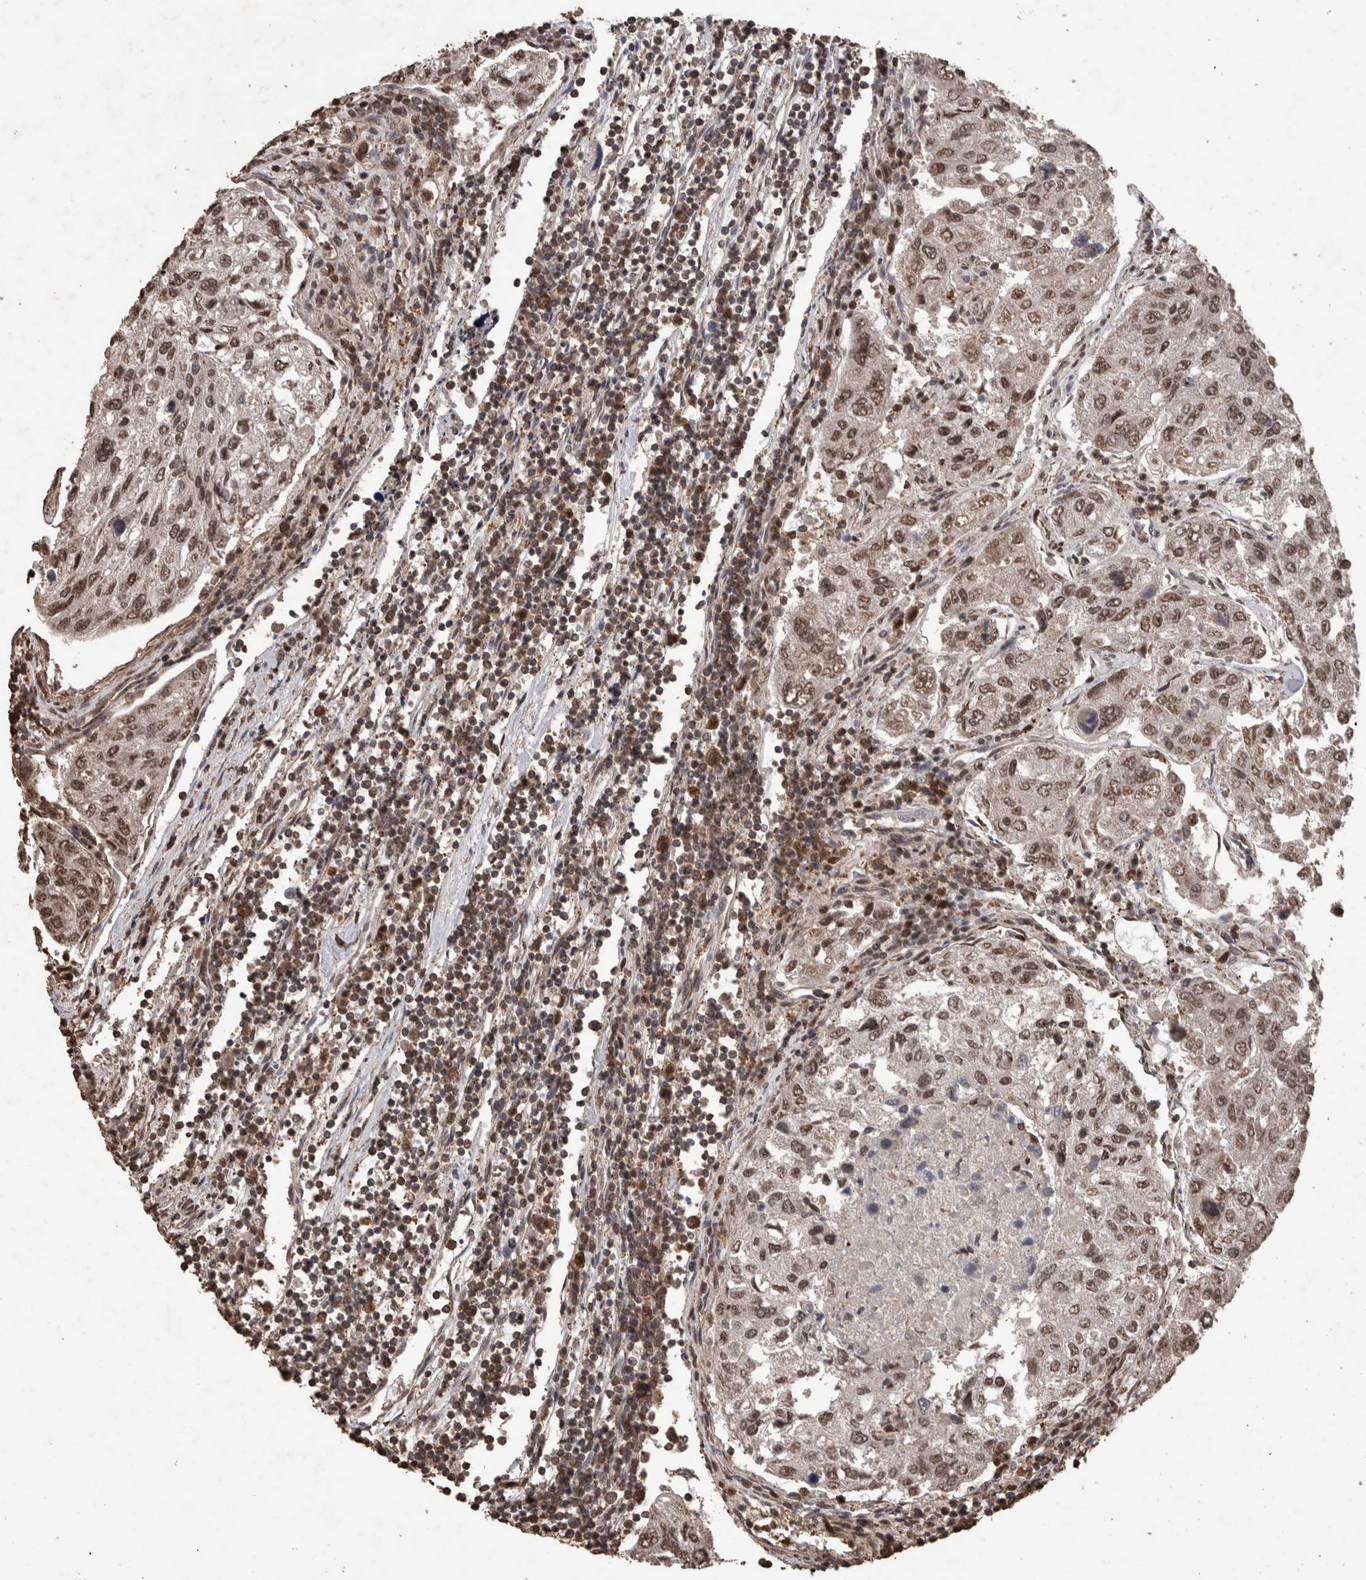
{"staining": {"intensity": "moderate", "quantity": ">75%", "location": "nuclear"}, "tissue": "urothelial cancer", "cell_type": "Tumor cells", "image_type": "cancer", "snomed": [{"axis": "morphology", "description": "Urothelial carcinoma, High grade"}, {"axis": "topography", "description": "Lymph node"}, {"axis": "topography", "description": "Urinary bladder"}], "caption": "Approximately >75% of tumor cells in urothelial carcinoma (high-grade) show moderate nuclear protein positivity as visualized by brown immunohistochemical staining.", "gene": "PINK1", "patient": {"sex": "male", "age": 51}}